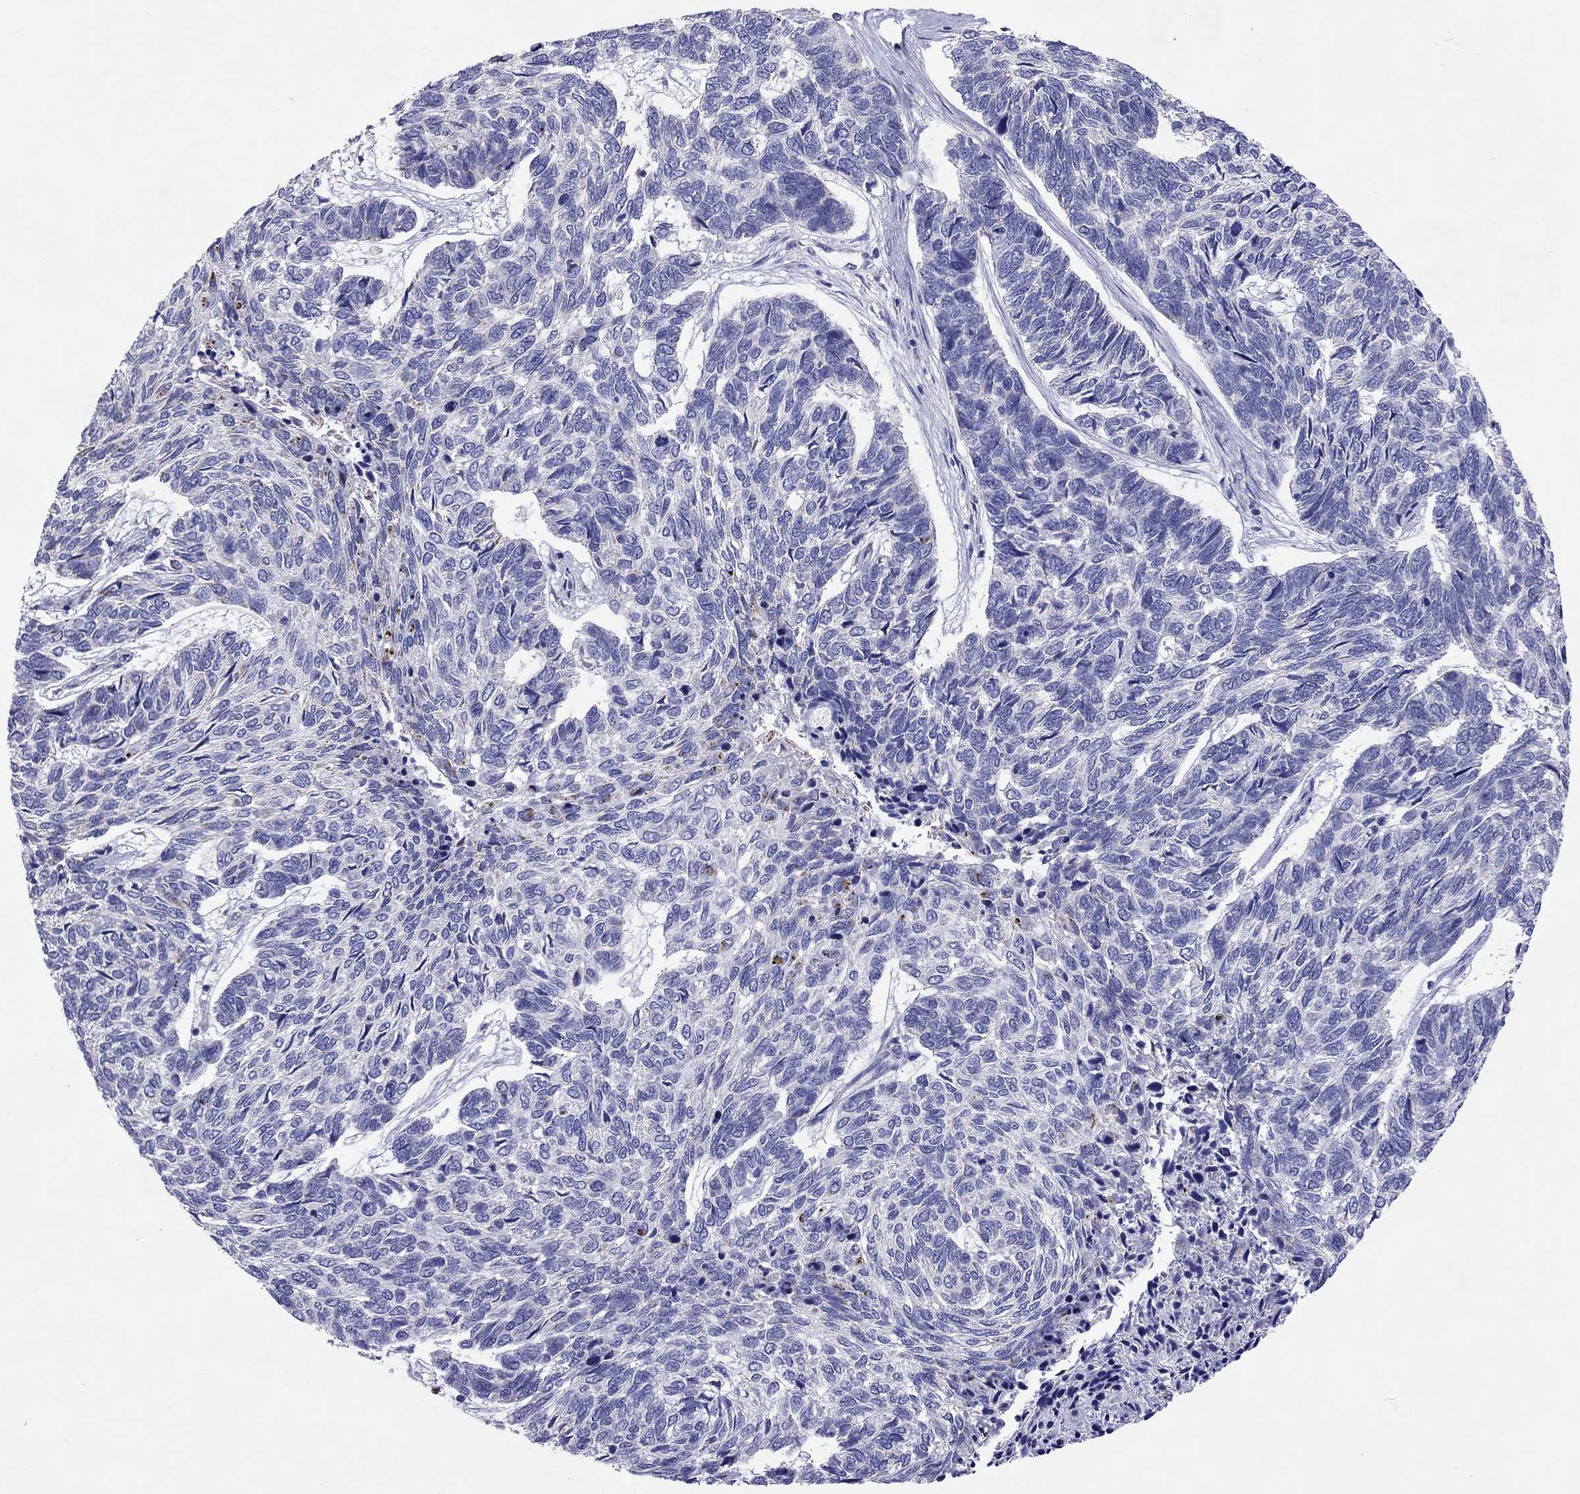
{"staining": {"intensity": "negative", "quantity": "none", "location": "none"}, "tissue": "skin cancer", "cell_type": "Tumor cells", "image_type": "cancer", "snomed": [{"axis": "morphology", "description": "Basal cell carcinoma"}, {"axis": "topography", "description": "Skin"}], "caption": "There is no significant expression in tumor cells of skin cancer.", "gene": "COL9A1", "patient": {"sex": "female", "age": 65}}